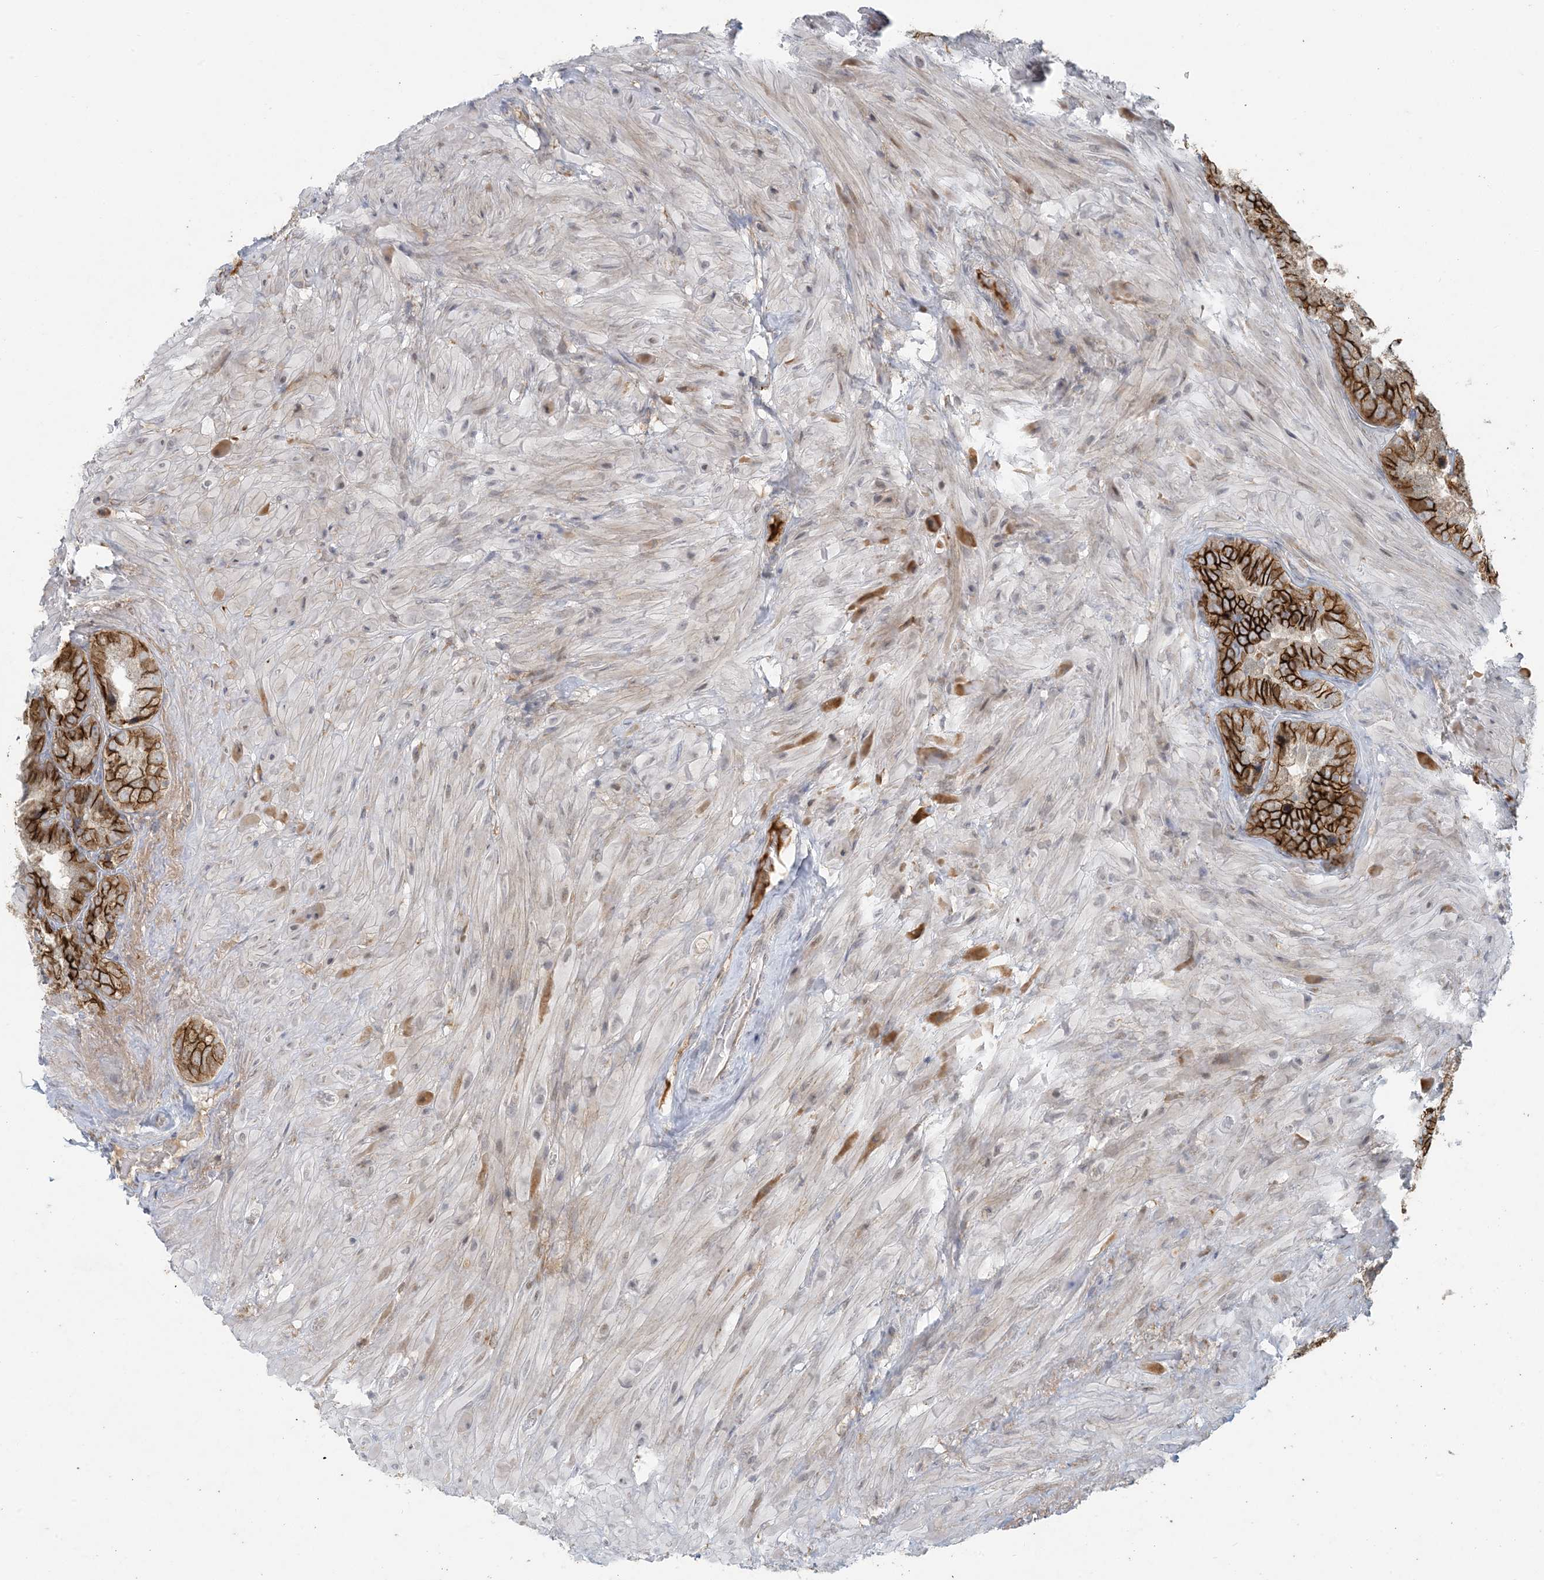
{"staining": {"intensity": "strong", "quantity": ">75%", "location": "cytoplasmic/membranous"}, "tissue": "seminal vesicle", "cell_type": "Glandular cells", "image_type": "normal", "snomed": [{"axis": "morphology", "description": "Normal tissue, NOS"}, {"axis": "topography", "description": "Seminal veicle"}, {"axis": "topography", "description": "Peripheral nerve tissue"}], "caption": "Brown immunohistochemical staining in normal human seminal vesicle shows strong cytoplasmic/membranous expression in about >75% of glandular cells. (IHC, brightfield microscopy, high magnification).", "gene": "HACL1", "patient": {"sex": "male", "age": 63}}